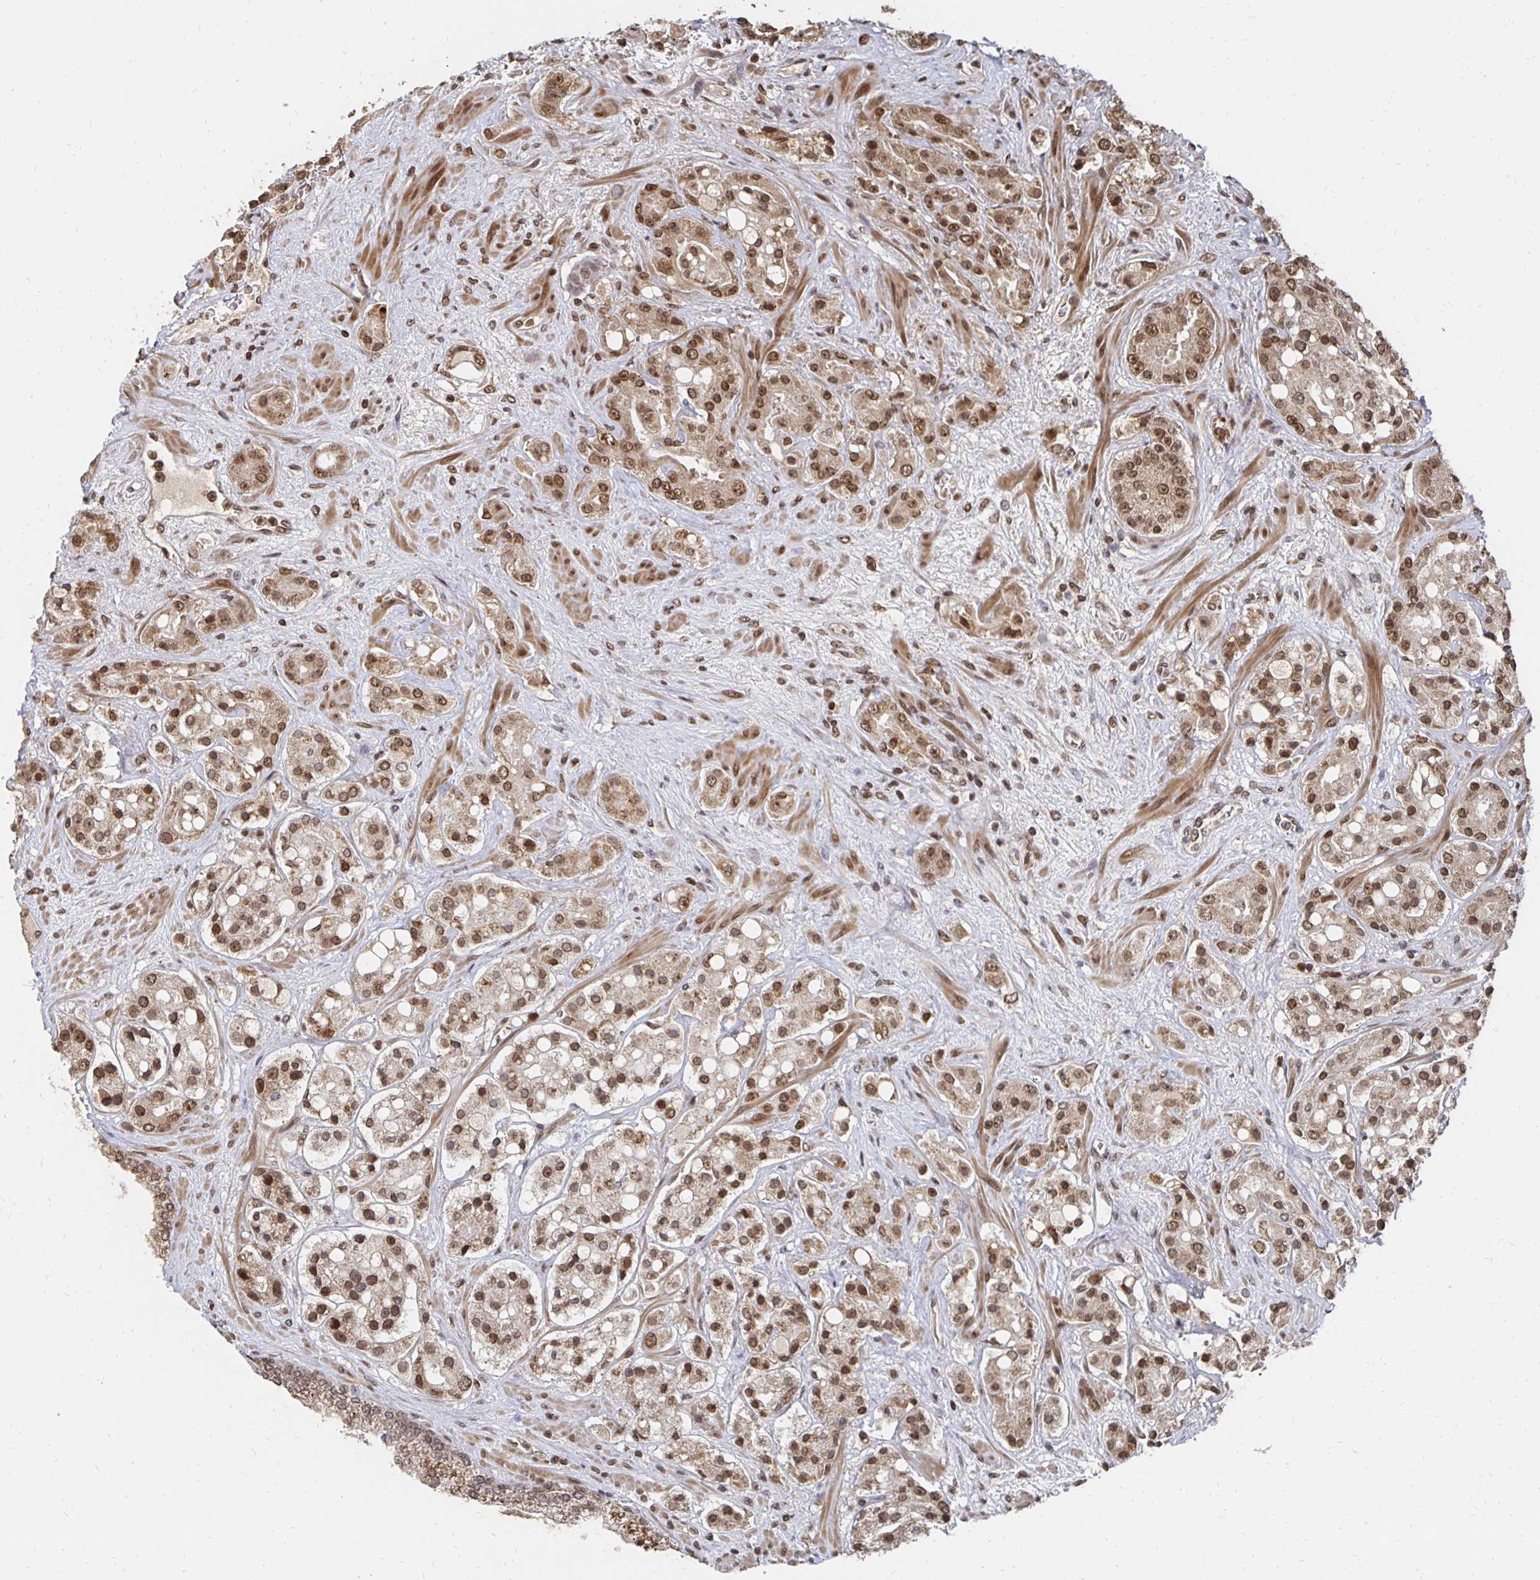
{"staining": {"intensity": "moderate", "quantity": ">75%", "location": "nuclear"}, "tissue": "prostate cancer", "cell_type": "Tumor cells", "image_type": "cancer", "snomed": [{"axis": "morphology", "description": "Adenocarcinoma, High grade"}, {"axis": "topography", "description": "Prostate"}], "caption": "Immunohistochemistry (IHC) staining of prostate cancer (adenocarcinoma (high-grade)), which exhibits medium levels of moderate nuclear positivity in approximately >75% of tumor cells indicating moderate nuclear protein staining. The staining was performed using DAB (3,3'-diaminobenzidine) (brown) for protein detection and nuclei were counterstained in hematoxylin (blue).", "gene": "GTF3C6", "patient": {"sex": "male", "age": 67}}